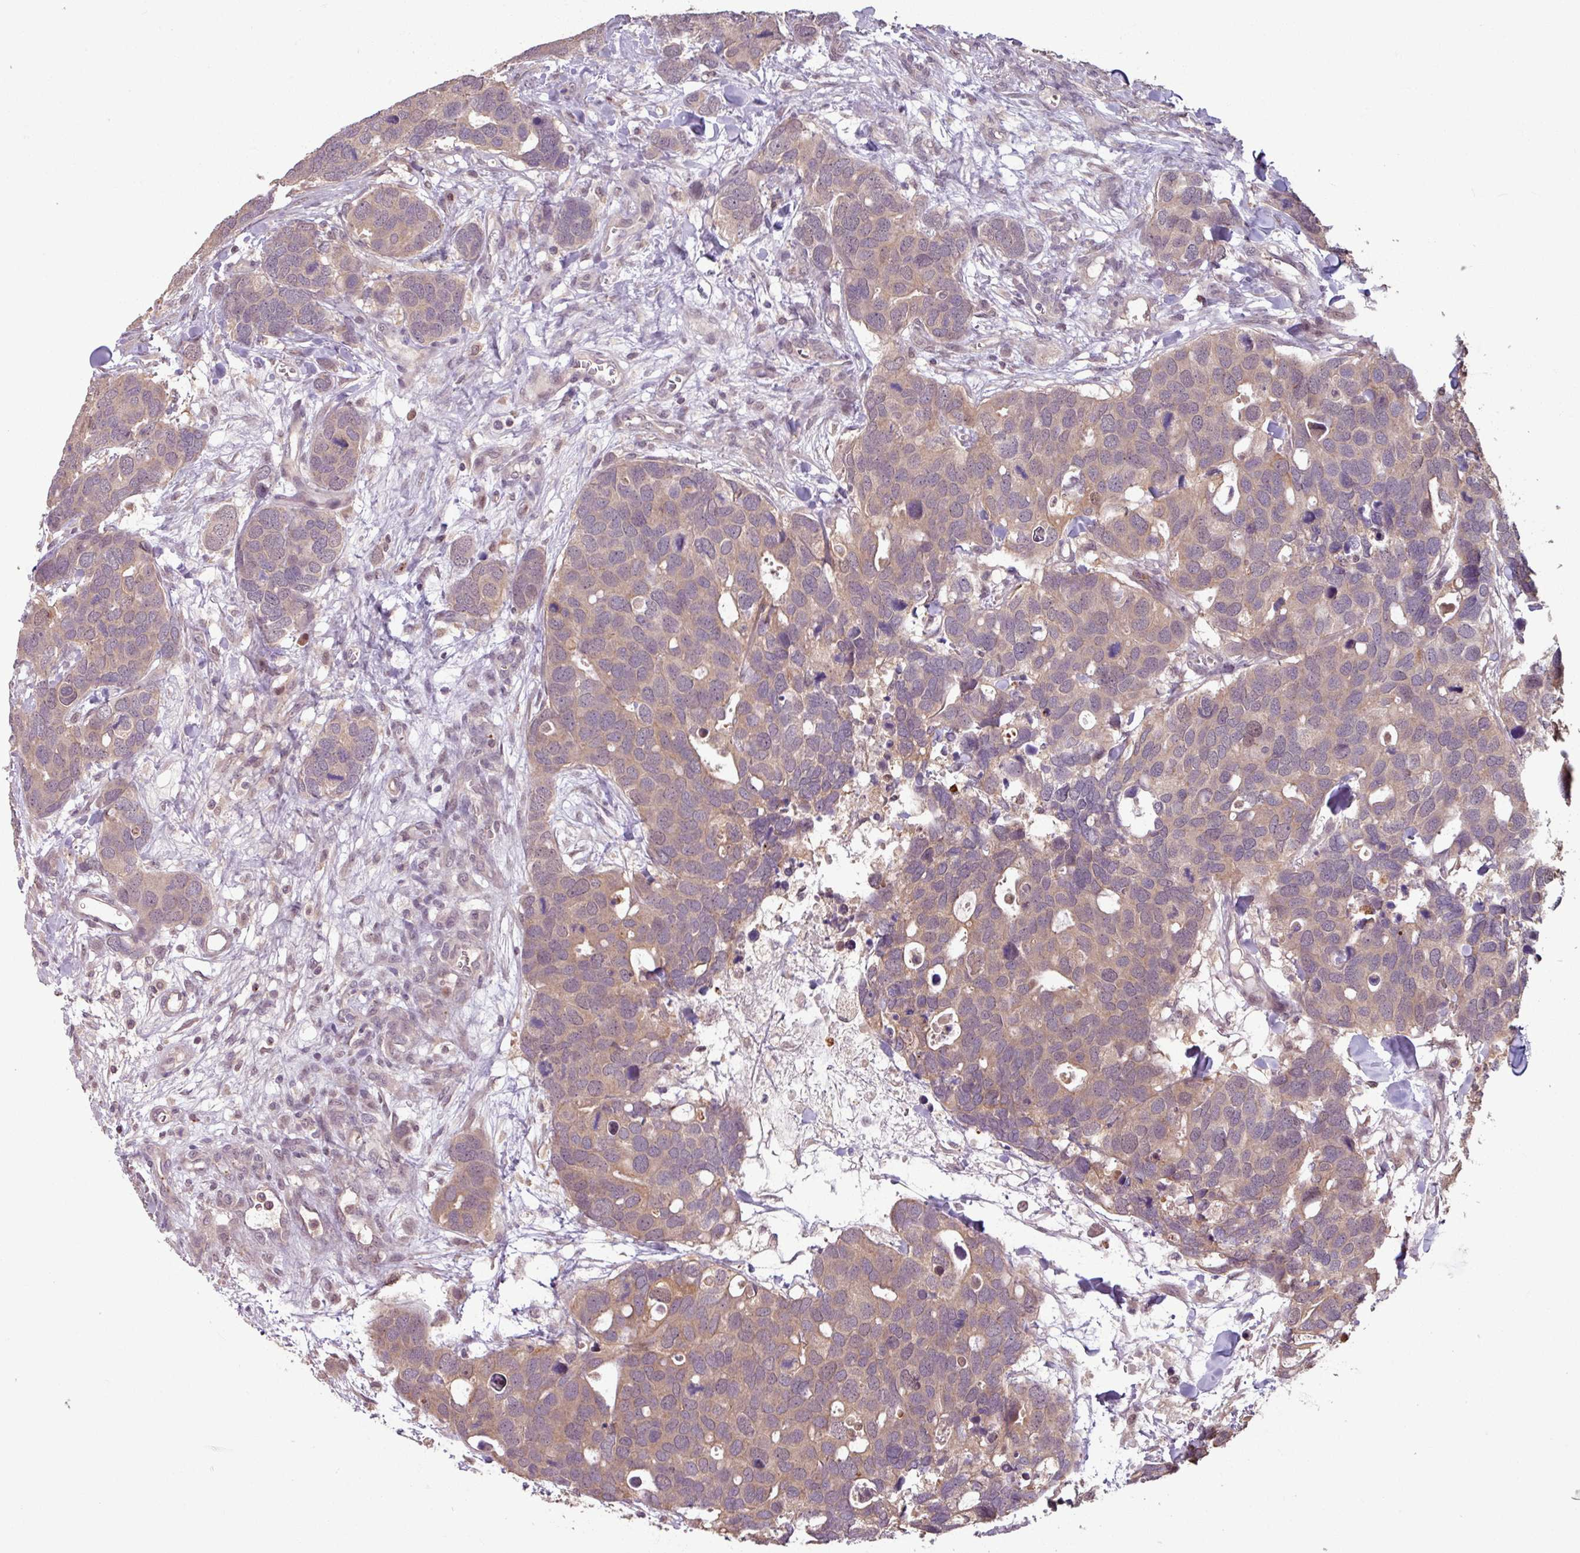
{"staining": {"intensity": "weak", "quantity": "25%-75%", "location": "cytoplasmic/membranous"}, "tissue": "breast cancer", "cell_type": "Tumor cells", "image_type": "cancer", "snomed": [{"axis": "morphology", "description": "Duct carcinoma"}, {"axis": "topography", "description": "Breast"}], "caption": "Protein expression analysis of breast infiltrating ductal carcinoma displays weak cytoplasmic/membranous staining in approximately 25%-75% of tumor cells.", "gene": "OR6B1", "patient": {"sex": "female", "age": 83}}